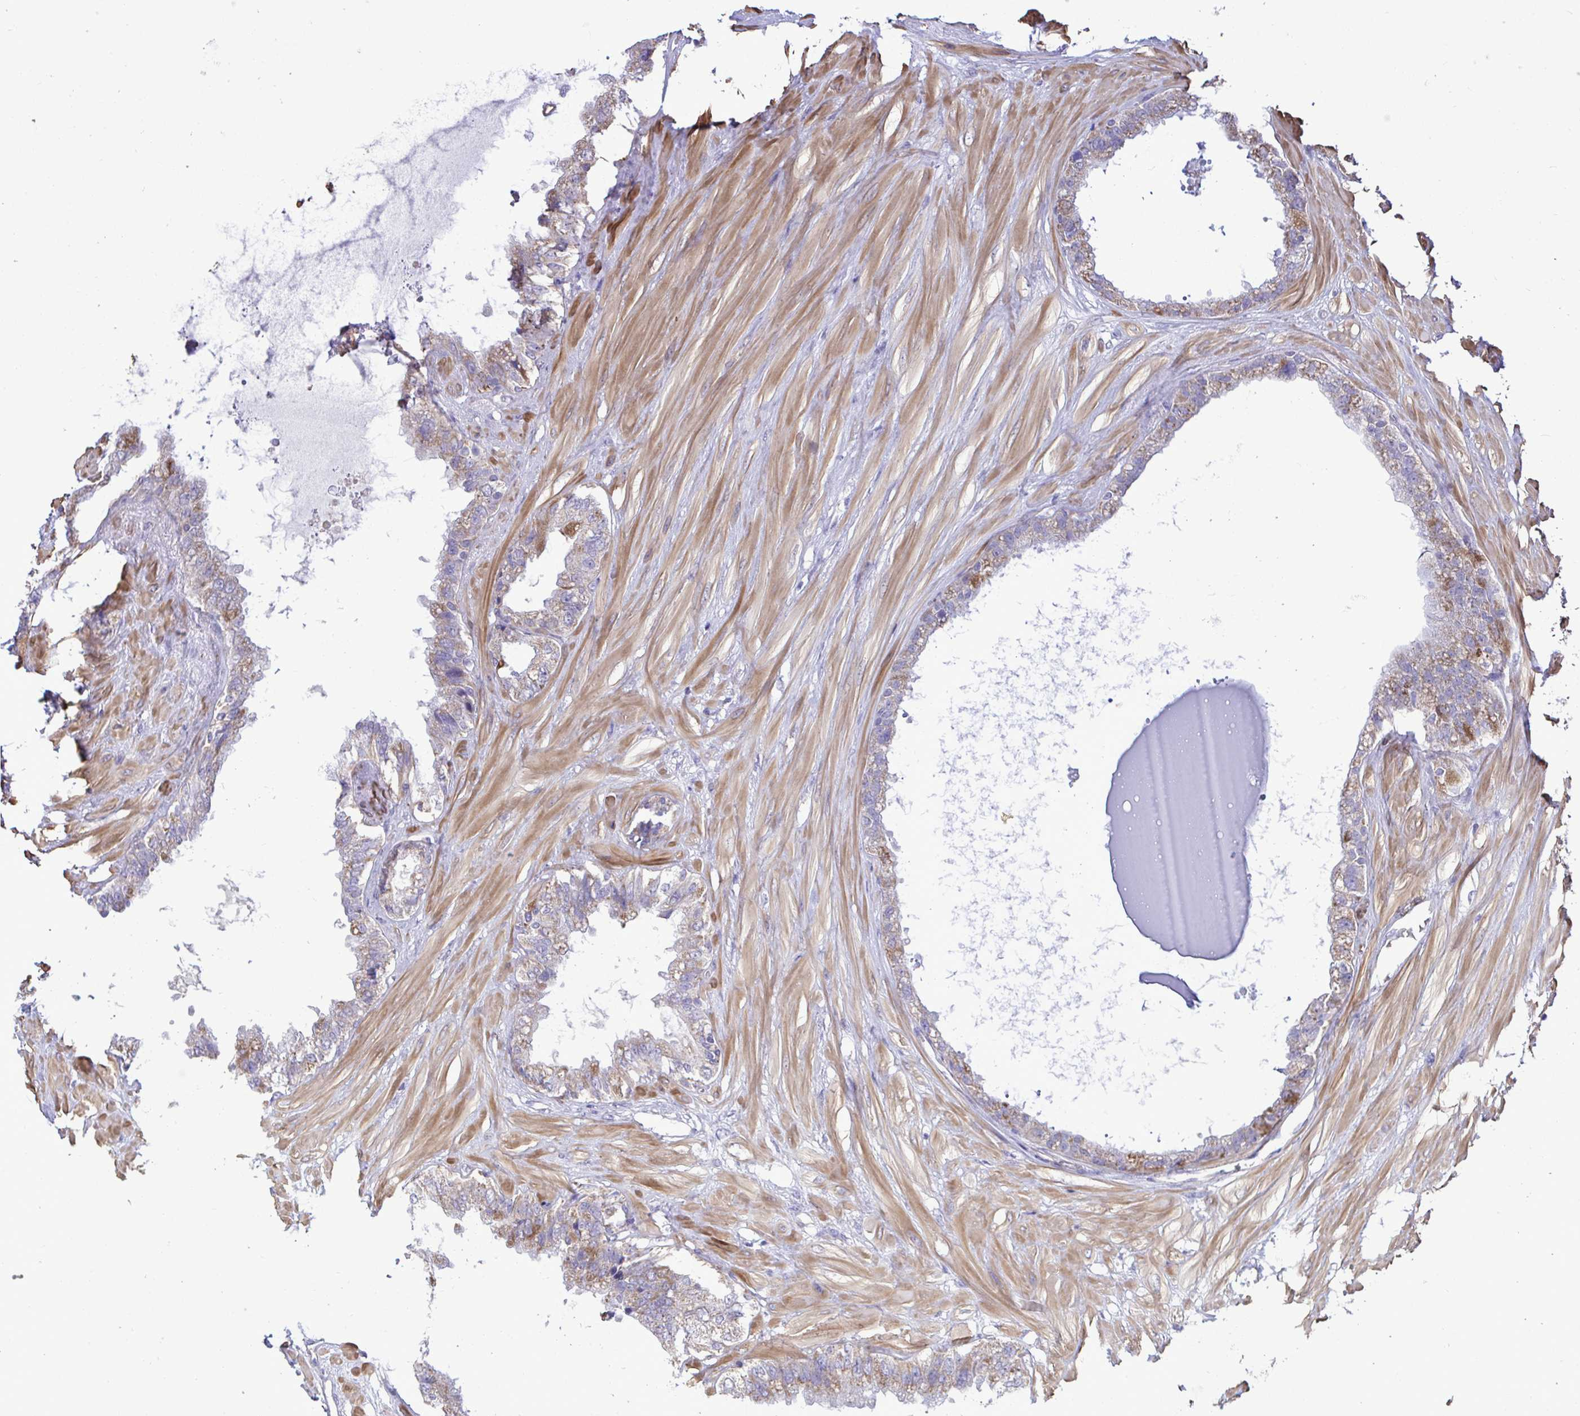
{"staining": {"intensity": "moderate", "quantity": "<25%", "location": "cytoplasmic/membranous"}, "tissue": "seminal vesicle", "cell_type": "Glandular cells", "image_type": "normal", "snomed": [{"axis": "morphology", "description": "Normal tissue, NOS"}, {"axis": "topography", "description": "Seminal veicle"}, {"axis": "topography", "description": "Peripheral nerve tissue"}], "caption": "The immunohistochemical stain shows moderate cytoplasmic/membranous expression in glandular cells of normal seminal vesicle.", "gene": "ENSG00000269547", "patient": {"sex": "male", "age": 76}}